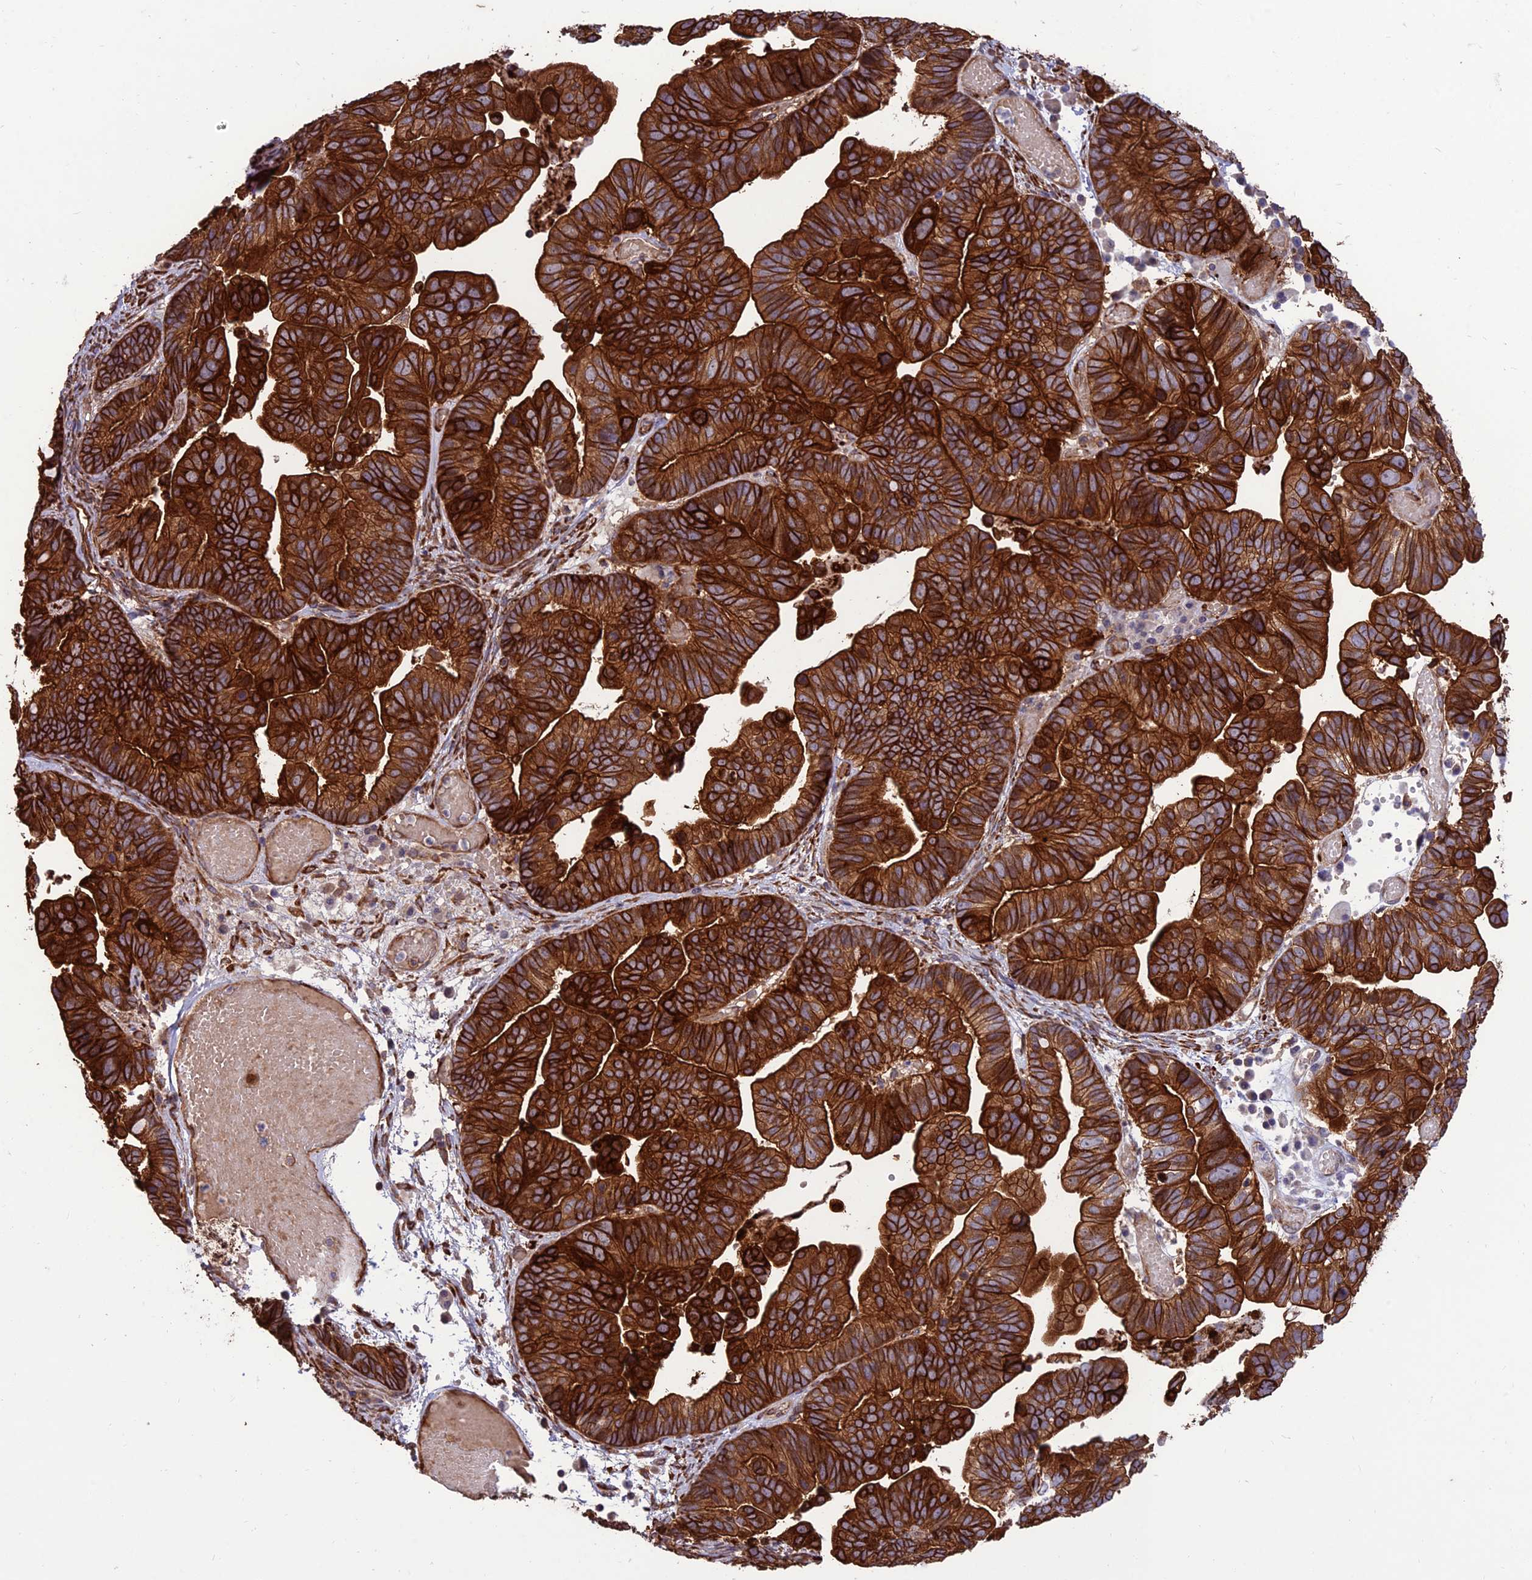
{"staining": {"intensity": "strong", "quantity": ">75%", "location": "cytoplasmic/membranous"}, "tissue": "ovarian cancer", "cell_type": "Tumor cells", "image_type": "cancer", "snomed": [{"axis": "morphology", "description": "Cystadenocarcinoma, serous, NOS"}, {"axis": "topography", "description": "Ovary"}], "caption": "Ovarian cancer tissue demonstrates strong cytoplasmic/membranous staining in approximately >75% of tumor cells", "gene": "CRTAP", "patient": {"sex": "female", "age": 56}}